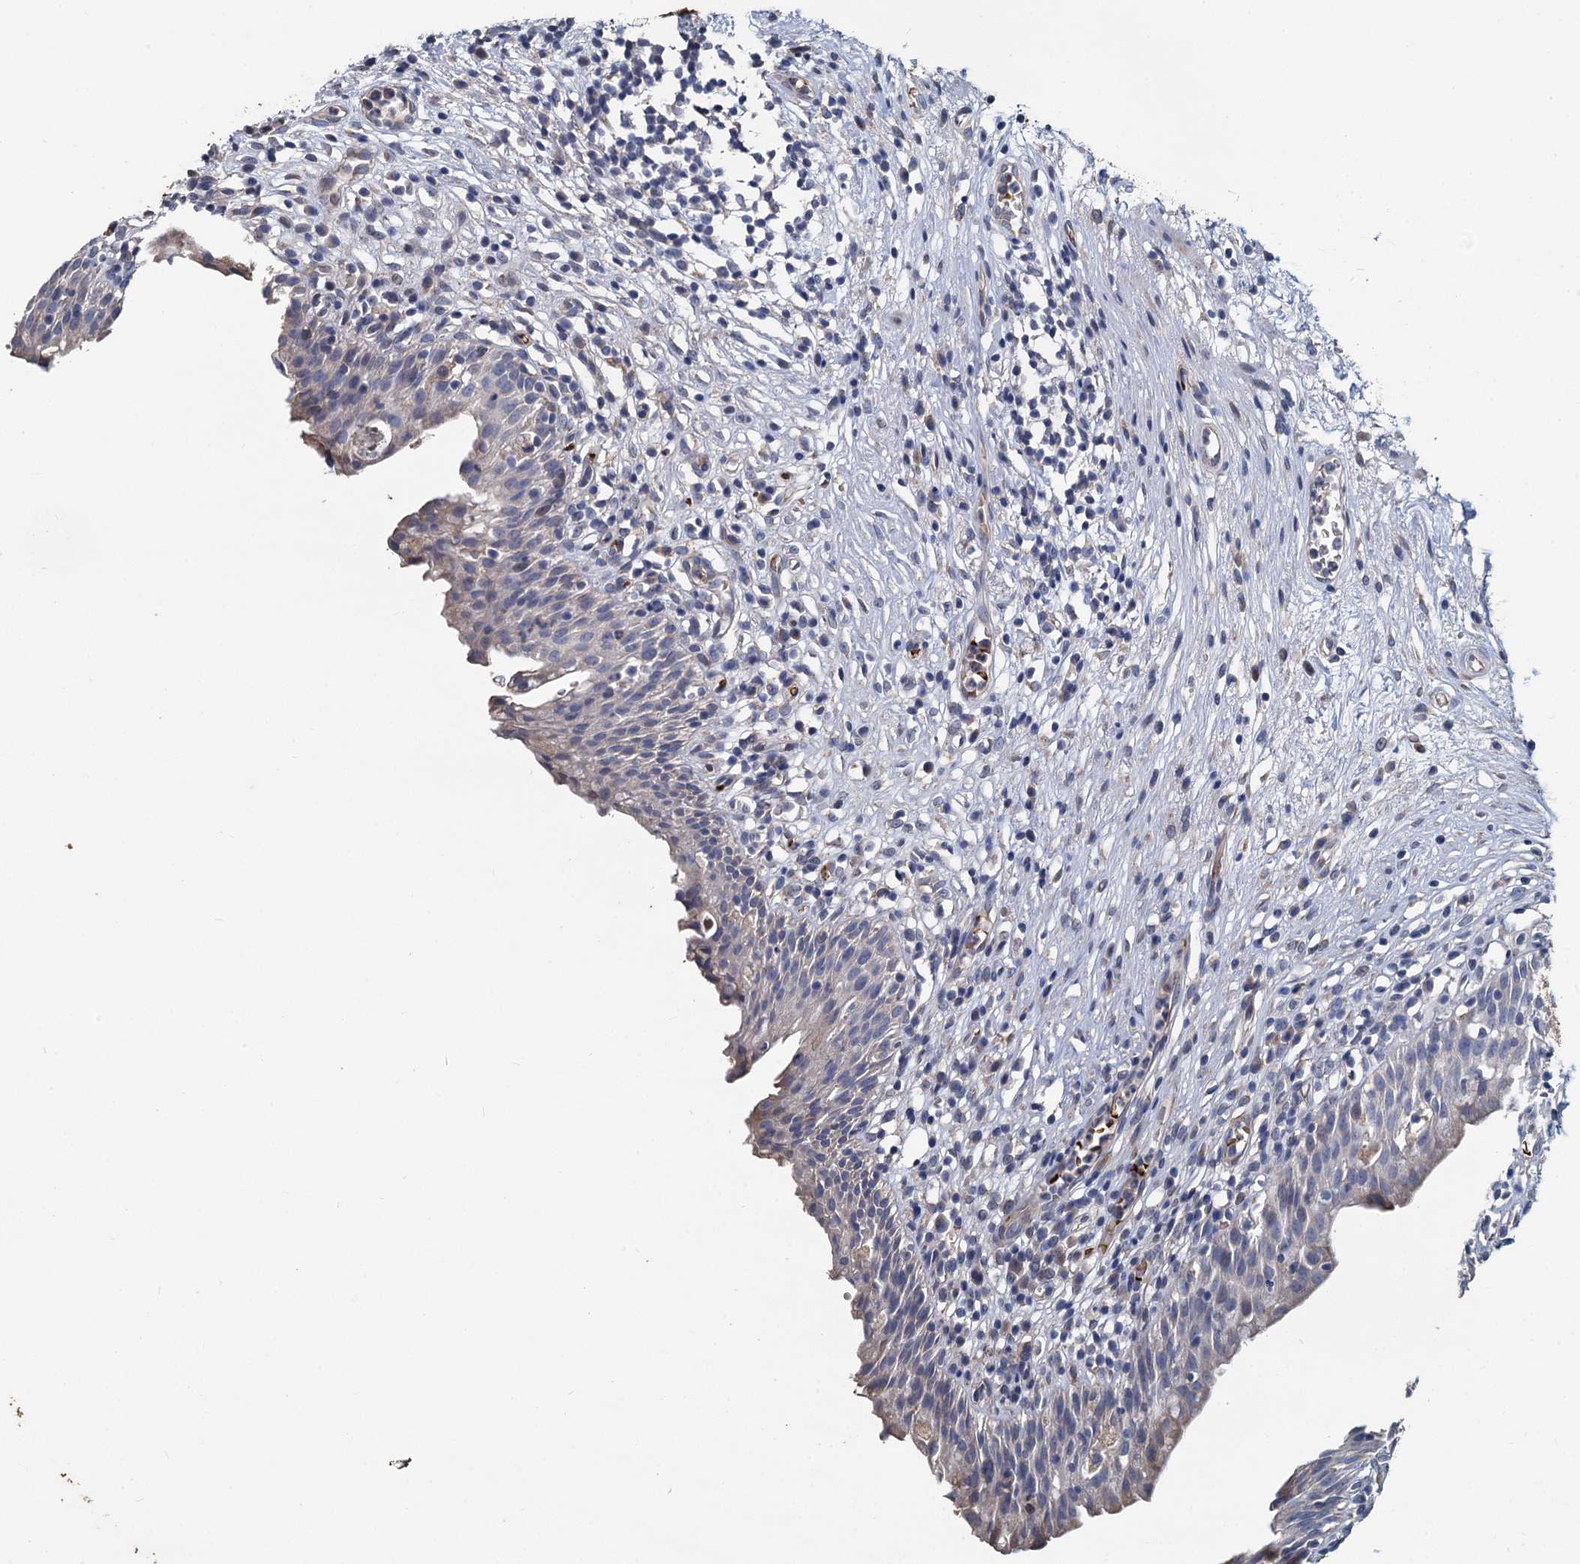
{"staining": {"intensity": "negative", "quantity": "none", "location": "none"}, "tissue": "urinary bladder", "cell_type": "Urothelial cells", "image_type": "normal", "snomed": [{"axis": "morphology", "description": "Normal tissue, NOS"}, {"axis": "morphology", "description": "Inflammation, NOS"}, {"axis": "topography", "description": "Urinary bladder"}], "caption": "Urothelial cells show no significant expression in normal urinary bladder. (DAB immunohistochemistry, high magnification).", "gene": "TCTN2", "patient": {"sex": "male", "age": 63}}